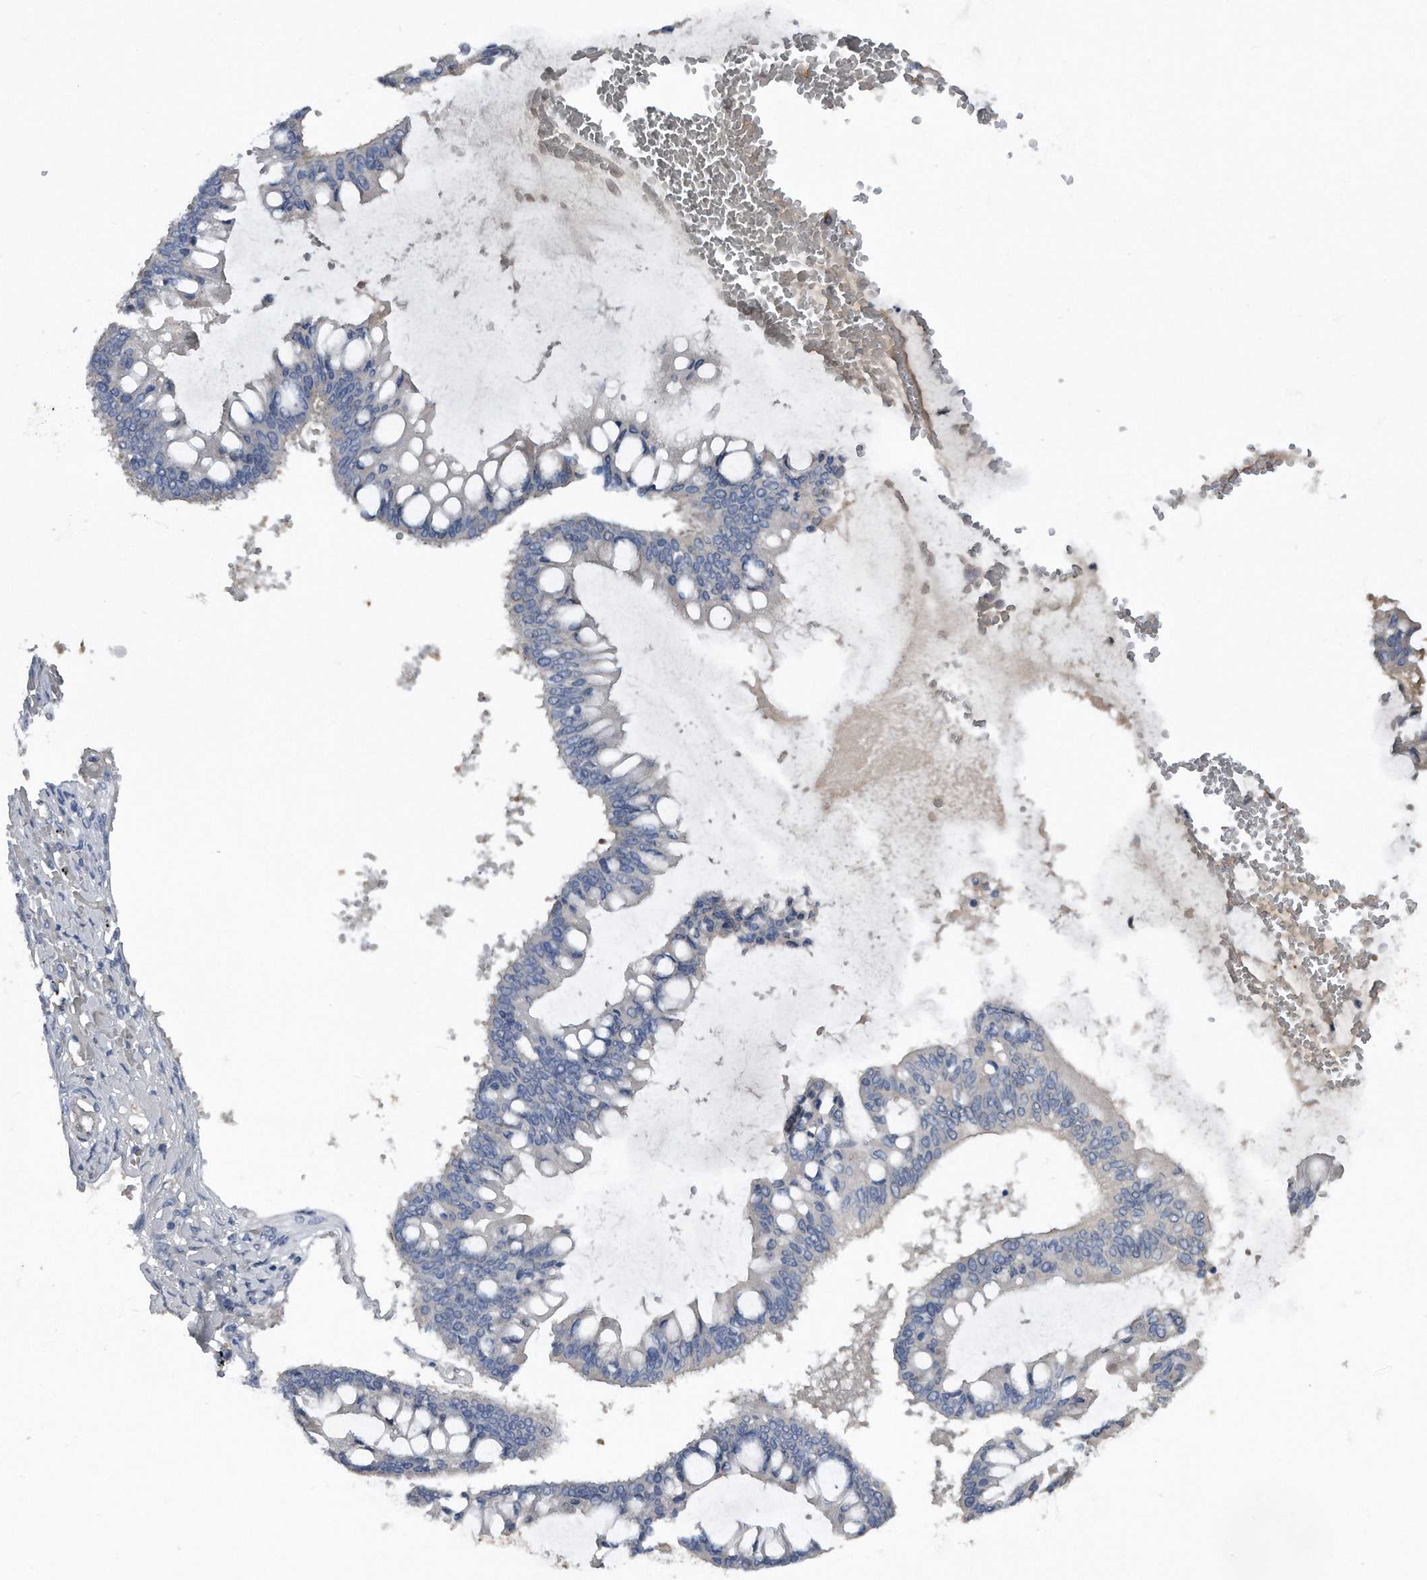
{"staining": {"intensity": "negative", "quantity": "none", "location": "none"}, "tissue": "ovarian cancer", "cell_type": "Tumor cells", "image_type": "cancer", "snomed": [{"axis": "morphology", "description": "Cystadenocarcinoma, mucinous, NOS"}, {"axis": "topography", "description": "Ovary"}], "caption": "A high-resolution micrograph shows IHC staining of ovarian mucinous cystadenocarcinoma, which displays no significant expression in tumor cells.", "gene": "KCND3", "patient": {"sex": "female", "age": 73}}